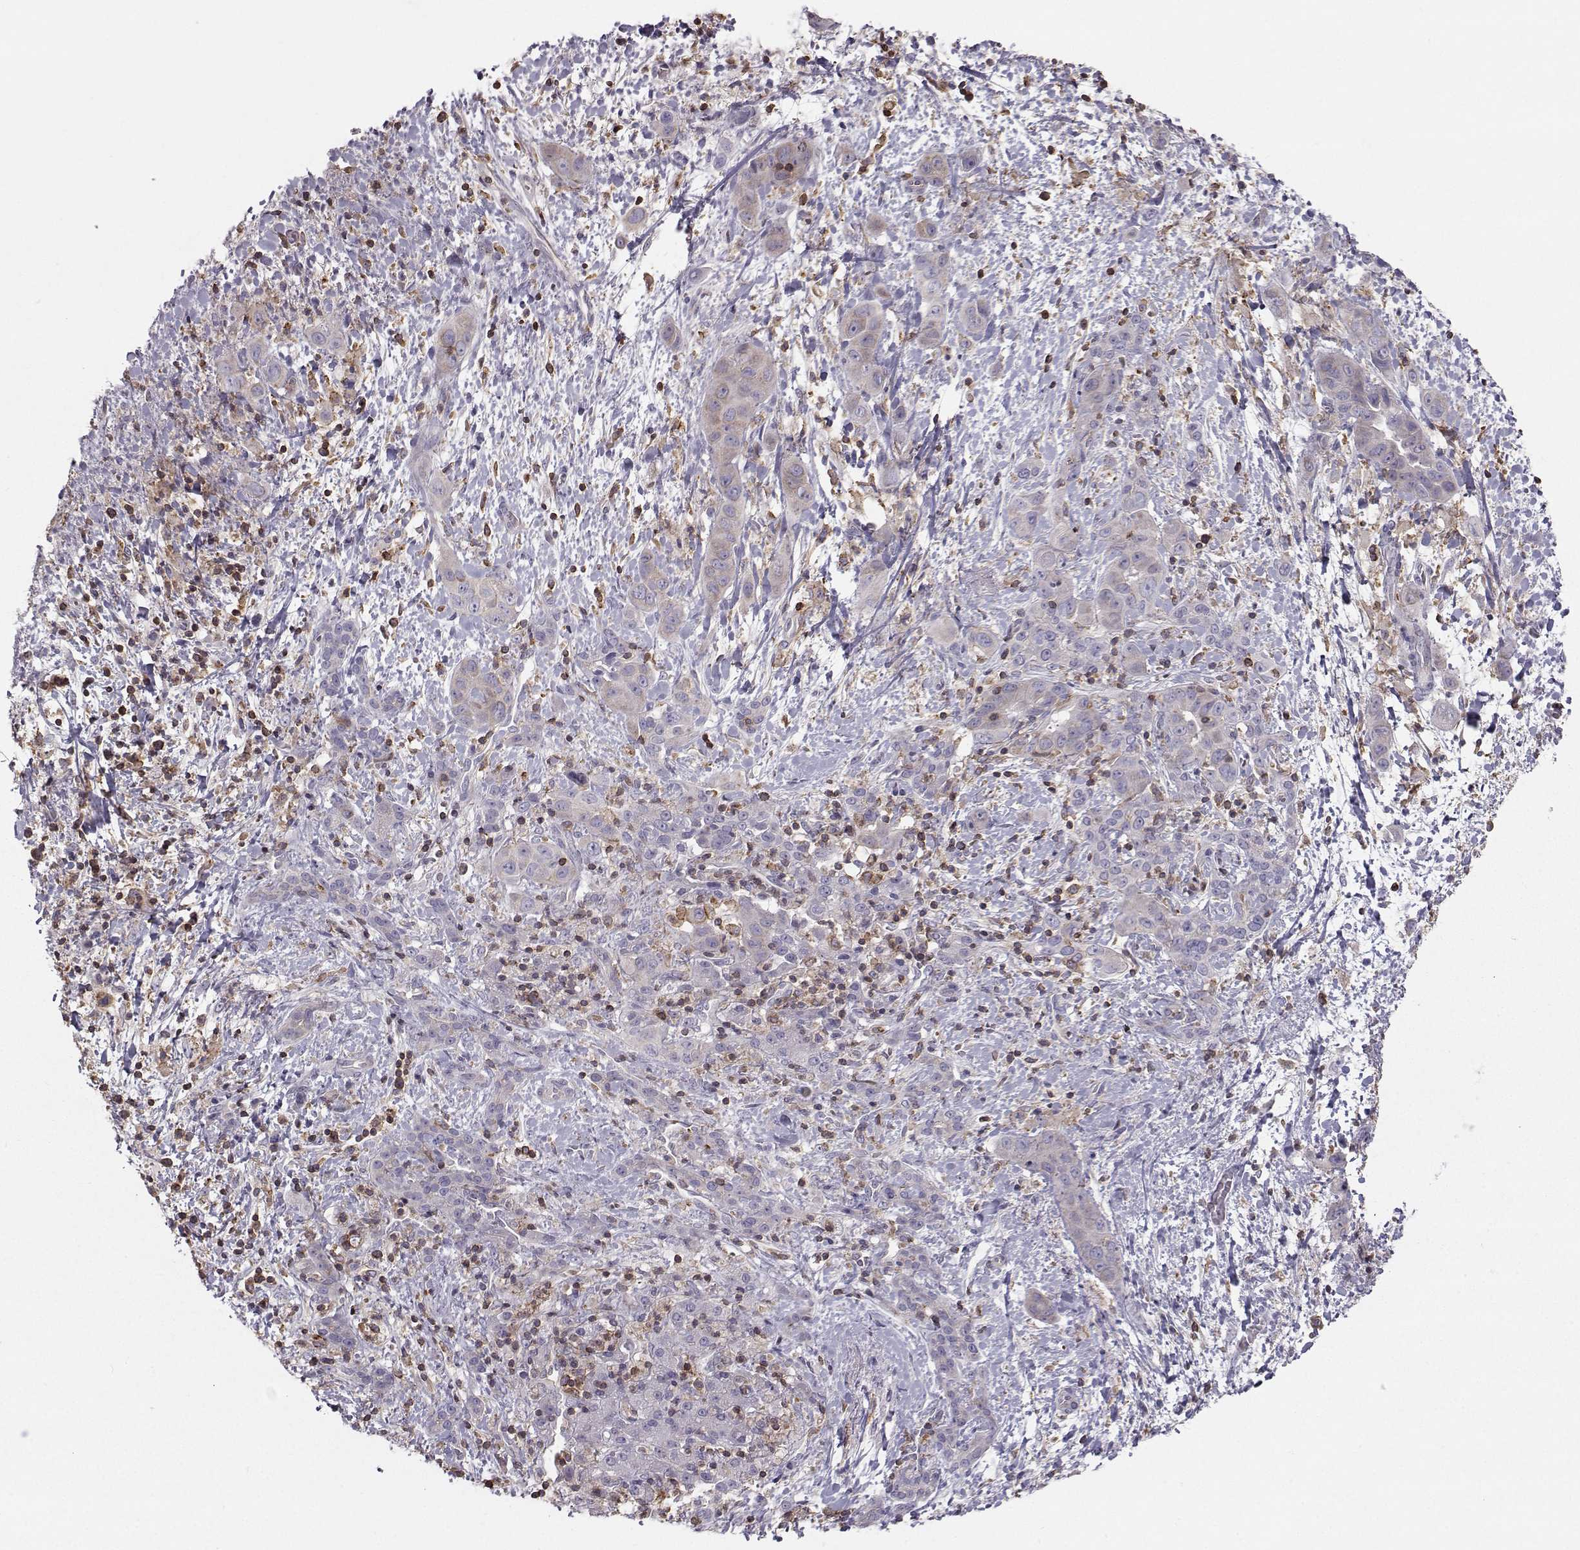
{"staining": {"intensity": "weak", "quantity": "<25%", "location": "cytoplasmic/membranous"}, "tissue": "liver cancer", "cell_type": "Tumor cells", "image_type": "cancer", "snomed": [{"axis": "morphology", "description": "Cholangiocarcinoma"}, {"axis": "topography", "description": "Liver"}], "caption": "DAB (3,3'-diaminobenzidine) immunohistochemical staining of human liver cancer exhibits no significant positivity in tumor cells.", "gene": "ZBTB32", "patient": {"sex": "female", "age": 52}}